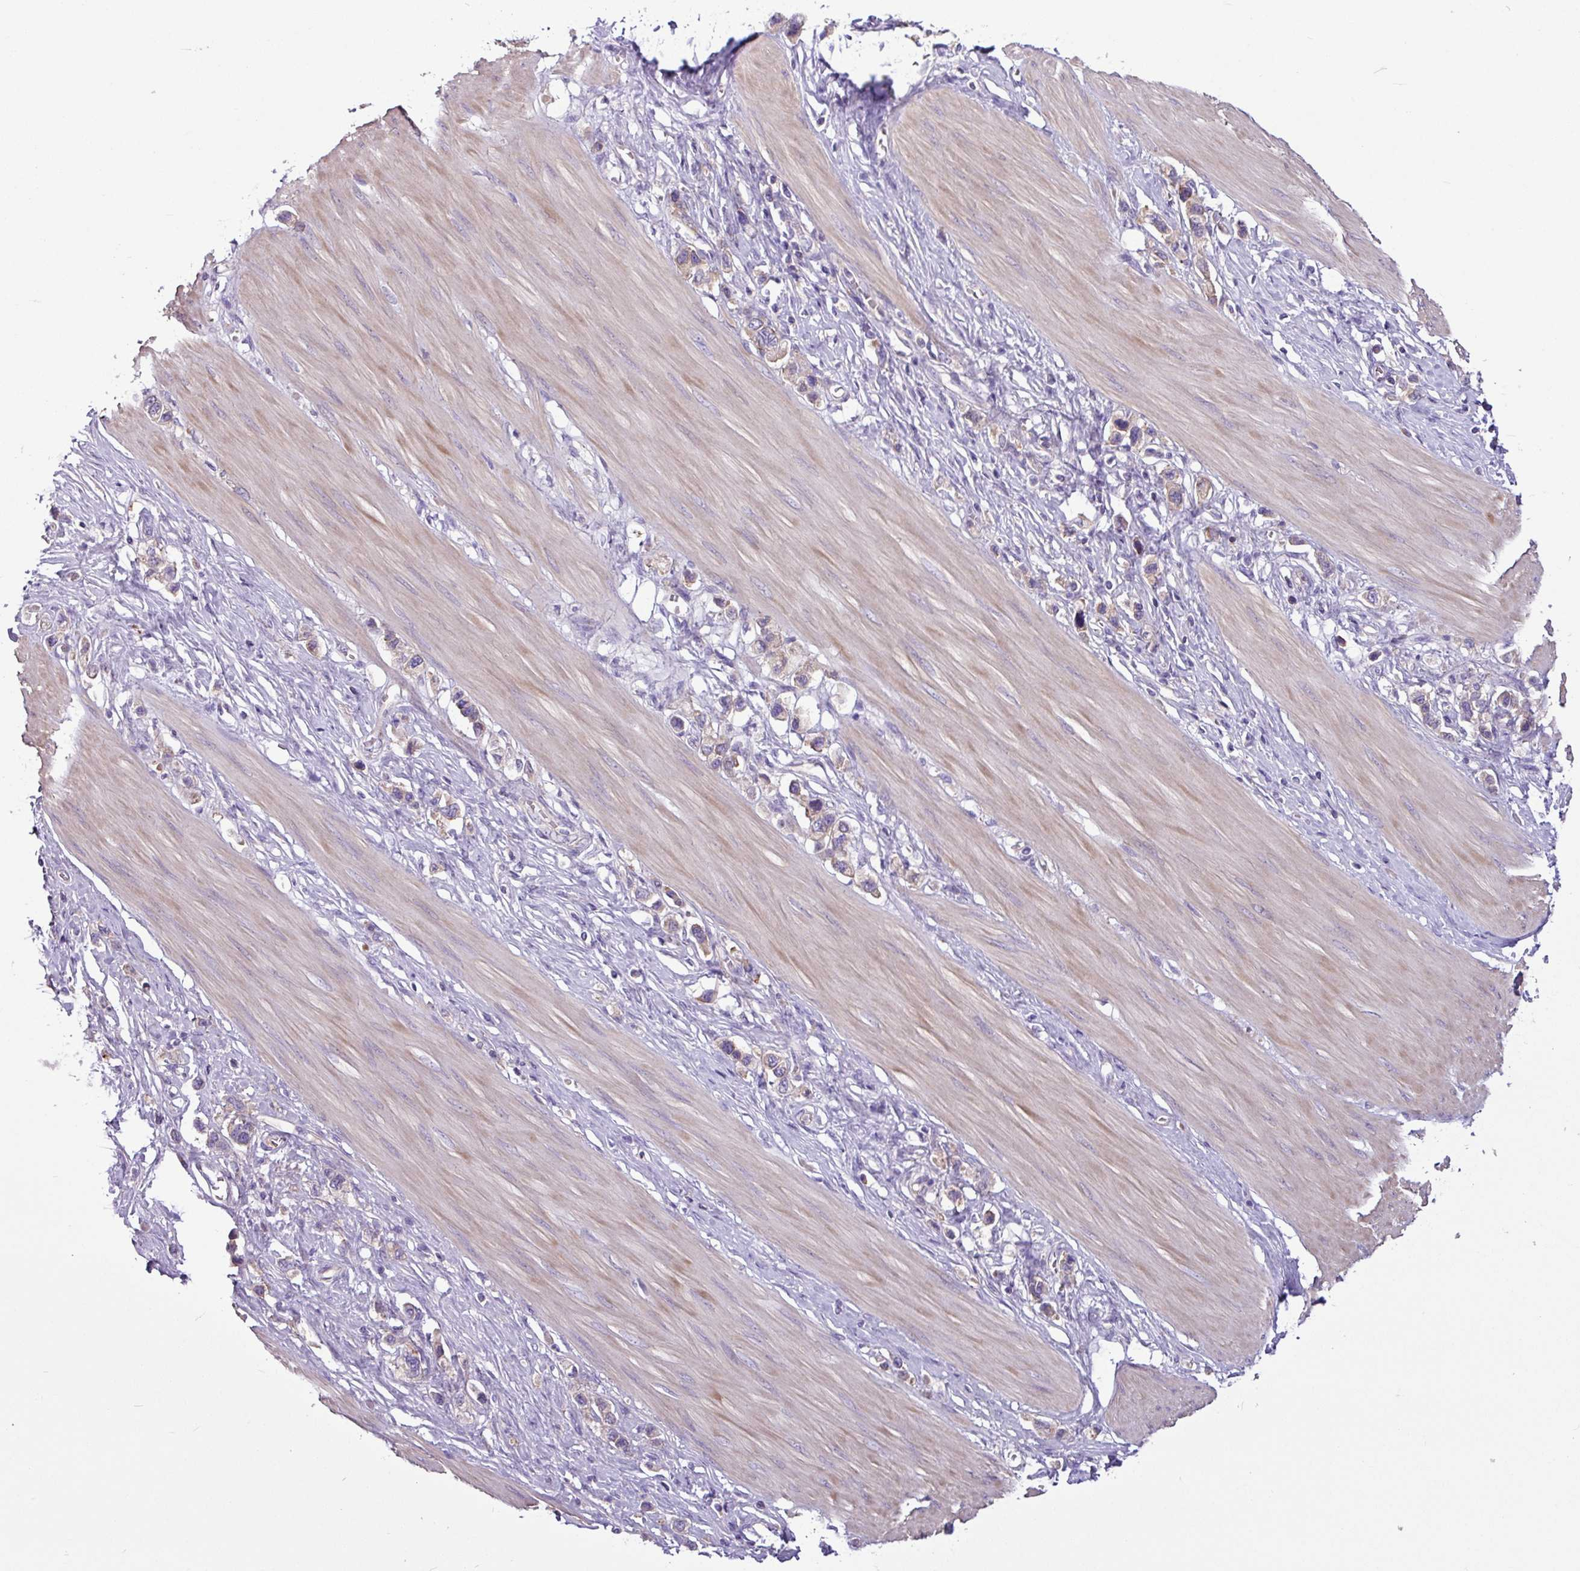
{"staining": {"intensity": "weak", "quantity": "<25%", "location": "cytoplasmic/membranous"}, "tissue": "stomach cancer", "cell_type": "Tumor cells", "image_type": "cancer", "snomed": [{"axis": "morphology", "description": "Adenocarcinoma, NOS"}, {"axis": "topography", "description": "Stomach"}], "caption": "Protein analysis of adenocarcinoma (stomach) reveals no significant positivity in tumor cells.", "gene": "MROH2A", "patient": {"sex": "female", "age": 65}}